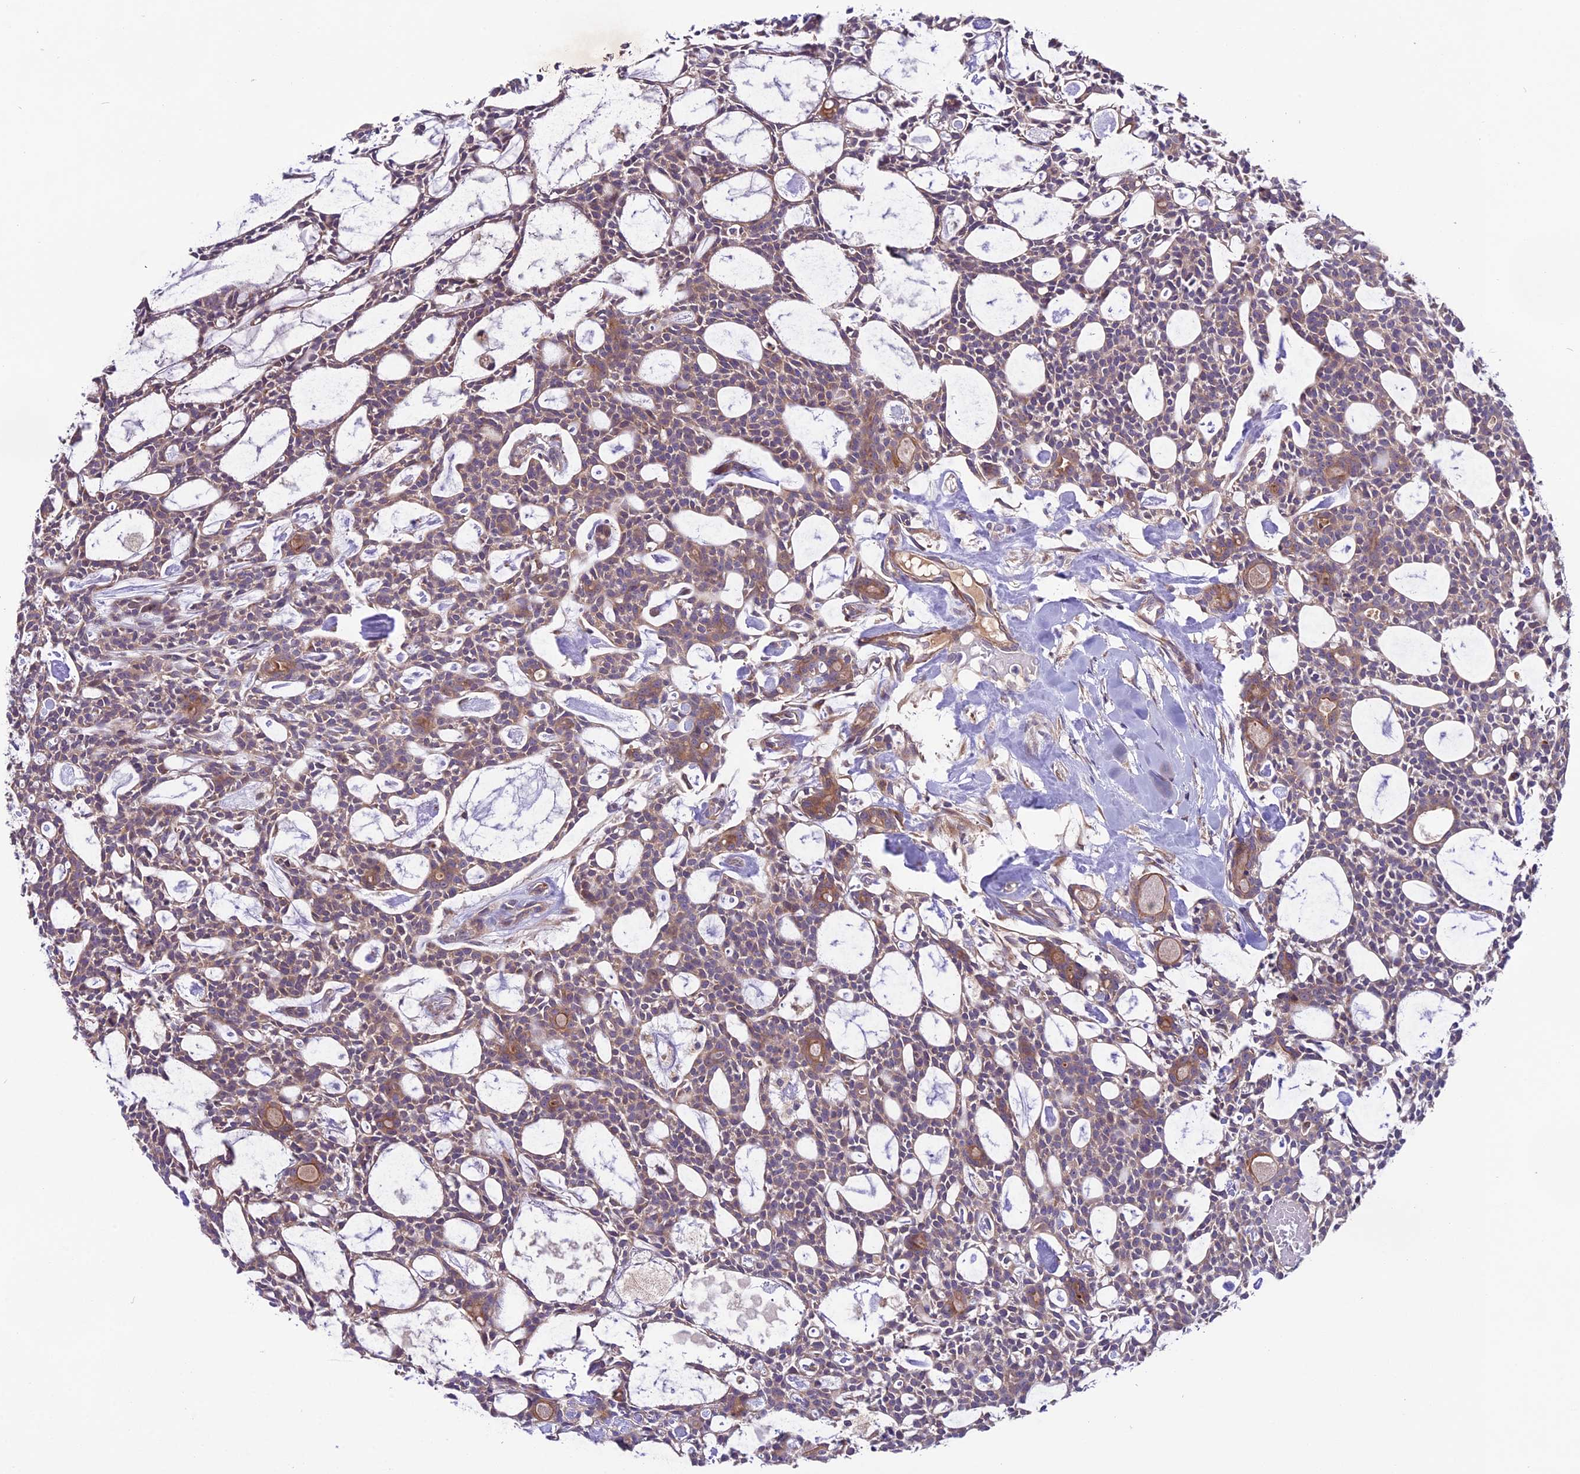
{"staining": {"intensity": "moderate", "quantity": "<25%", "location": "cytoplasmic/membranous"}, "tissue": "head and neck cancer", "cell_type": "Tumor cells", "image_type": "cancer", "snomed": [{"axis": "morphology", "description": "Adenocarcinoma, NOS"}, {"axis": "topography", "description": "Salivary gland"}, {"axis": "topography", "description": "Head-Neck"}], "caption": "Protein expression analysis of human head and neck cancer (adenocarcinoma) reveals moderate cytoplasmic/membranous staining in about <25% of tumor cells.", "gene": "COG8", "patient": {"sex": "male", "age": 55}}